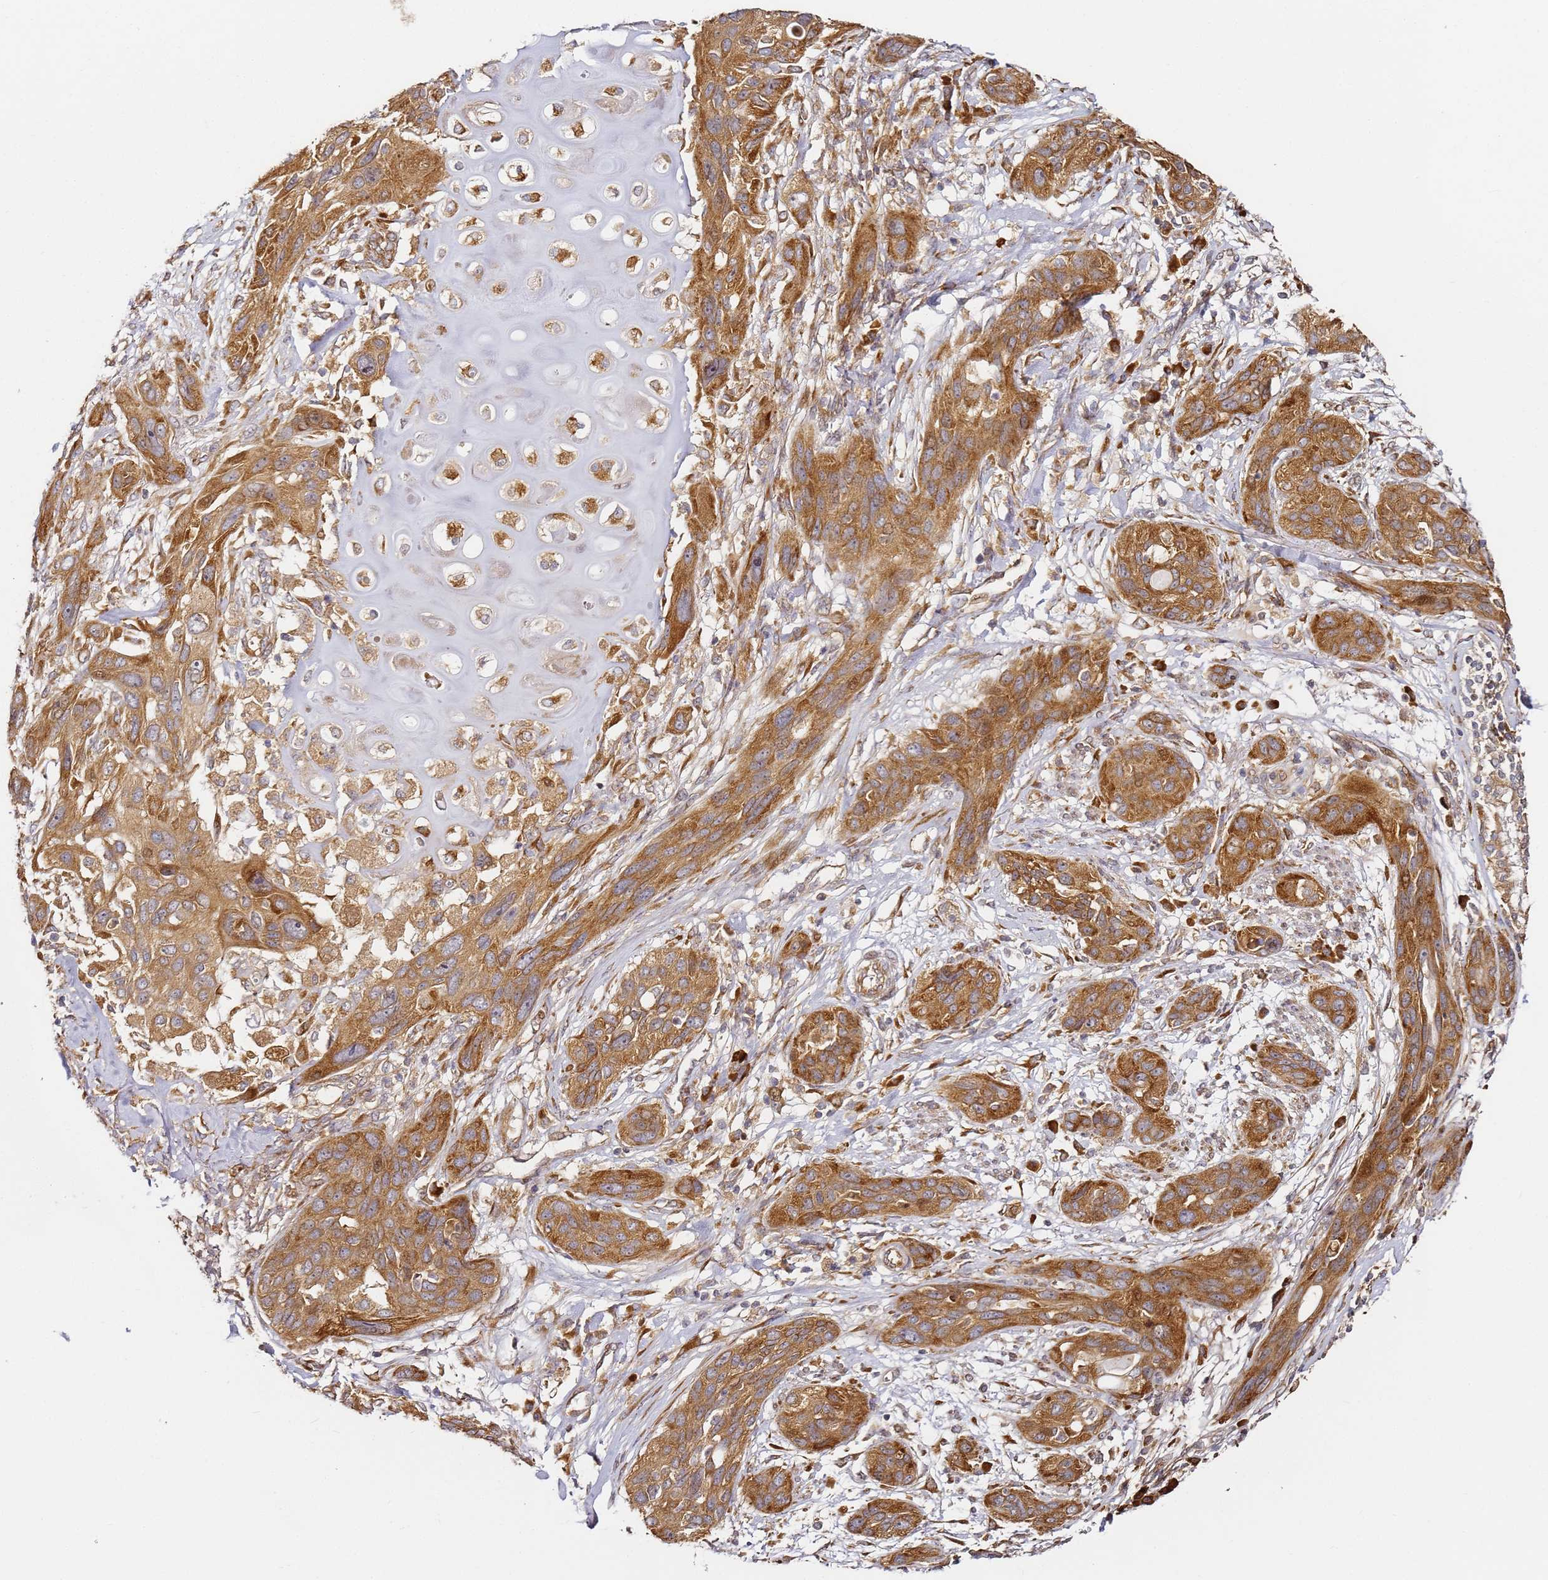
{"staining": {"intensity": "moderate", "quantity": ">75%", "location": "cytoplasmic/membranous"}, "tissue": "lung cancer", "cell_type": "Tumor cells", "image_type": "cancer", "snomed": [{"axis": "morphology", "description": "Squamous cell carcinoma, NOS"}, {"axis": "topography", "description": "Lung"}], "caption": "Immunohistochemical staining of squamous cell carcinoma (lung) demonstrates medium levels of moderate cytoplasmic/membranous positivity in approximately >75% of tumor cells. The staining was performed using DAB (3,3'-diaminobenzidine), with brown indicating positive protein expression. Nuclei are stained blue with hematoxylin.", "gene": "RPS3A", "patient": {"sex": "female", "age": 70}}